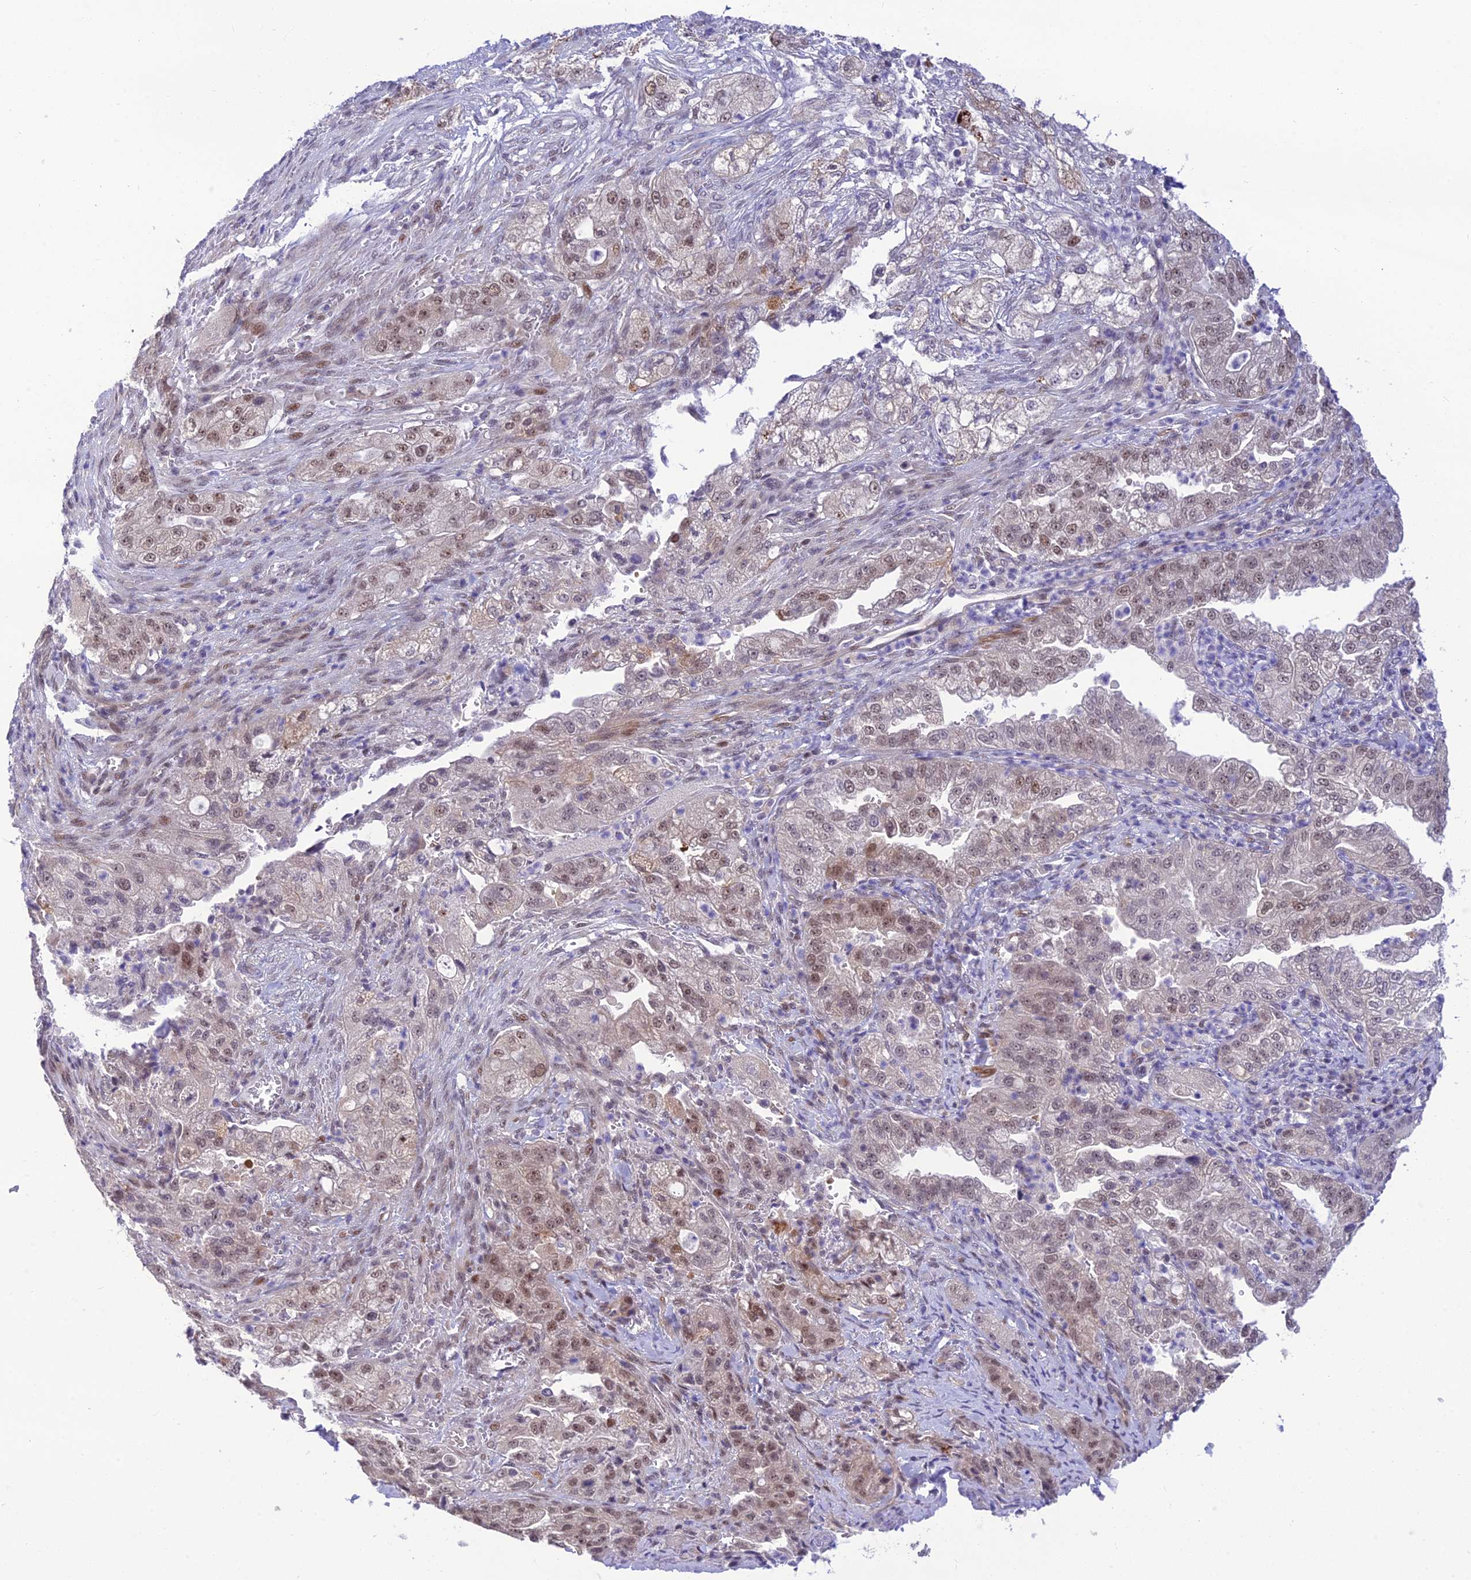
{"staining": {"intensity": "weak", "quantity": ">75%", "location": "nuclear"}, "tissue": "pancreatic cancer", "cell_type": "Tumor cells", "image_type": "cancer", "snomed": [{"axis": "morphology", "description": "Adenocarcinoma, NOS"}, {"axis": "topography", "description": "Pancreas"}], "caption": "Immunohistochemical staining of pancreatic adenocarcinoma reveals weak nuclear protein staining in approximately >75% of tumor cells.", "gene": "ASPDH", "patient": {"sex": "female", "age": 78}}